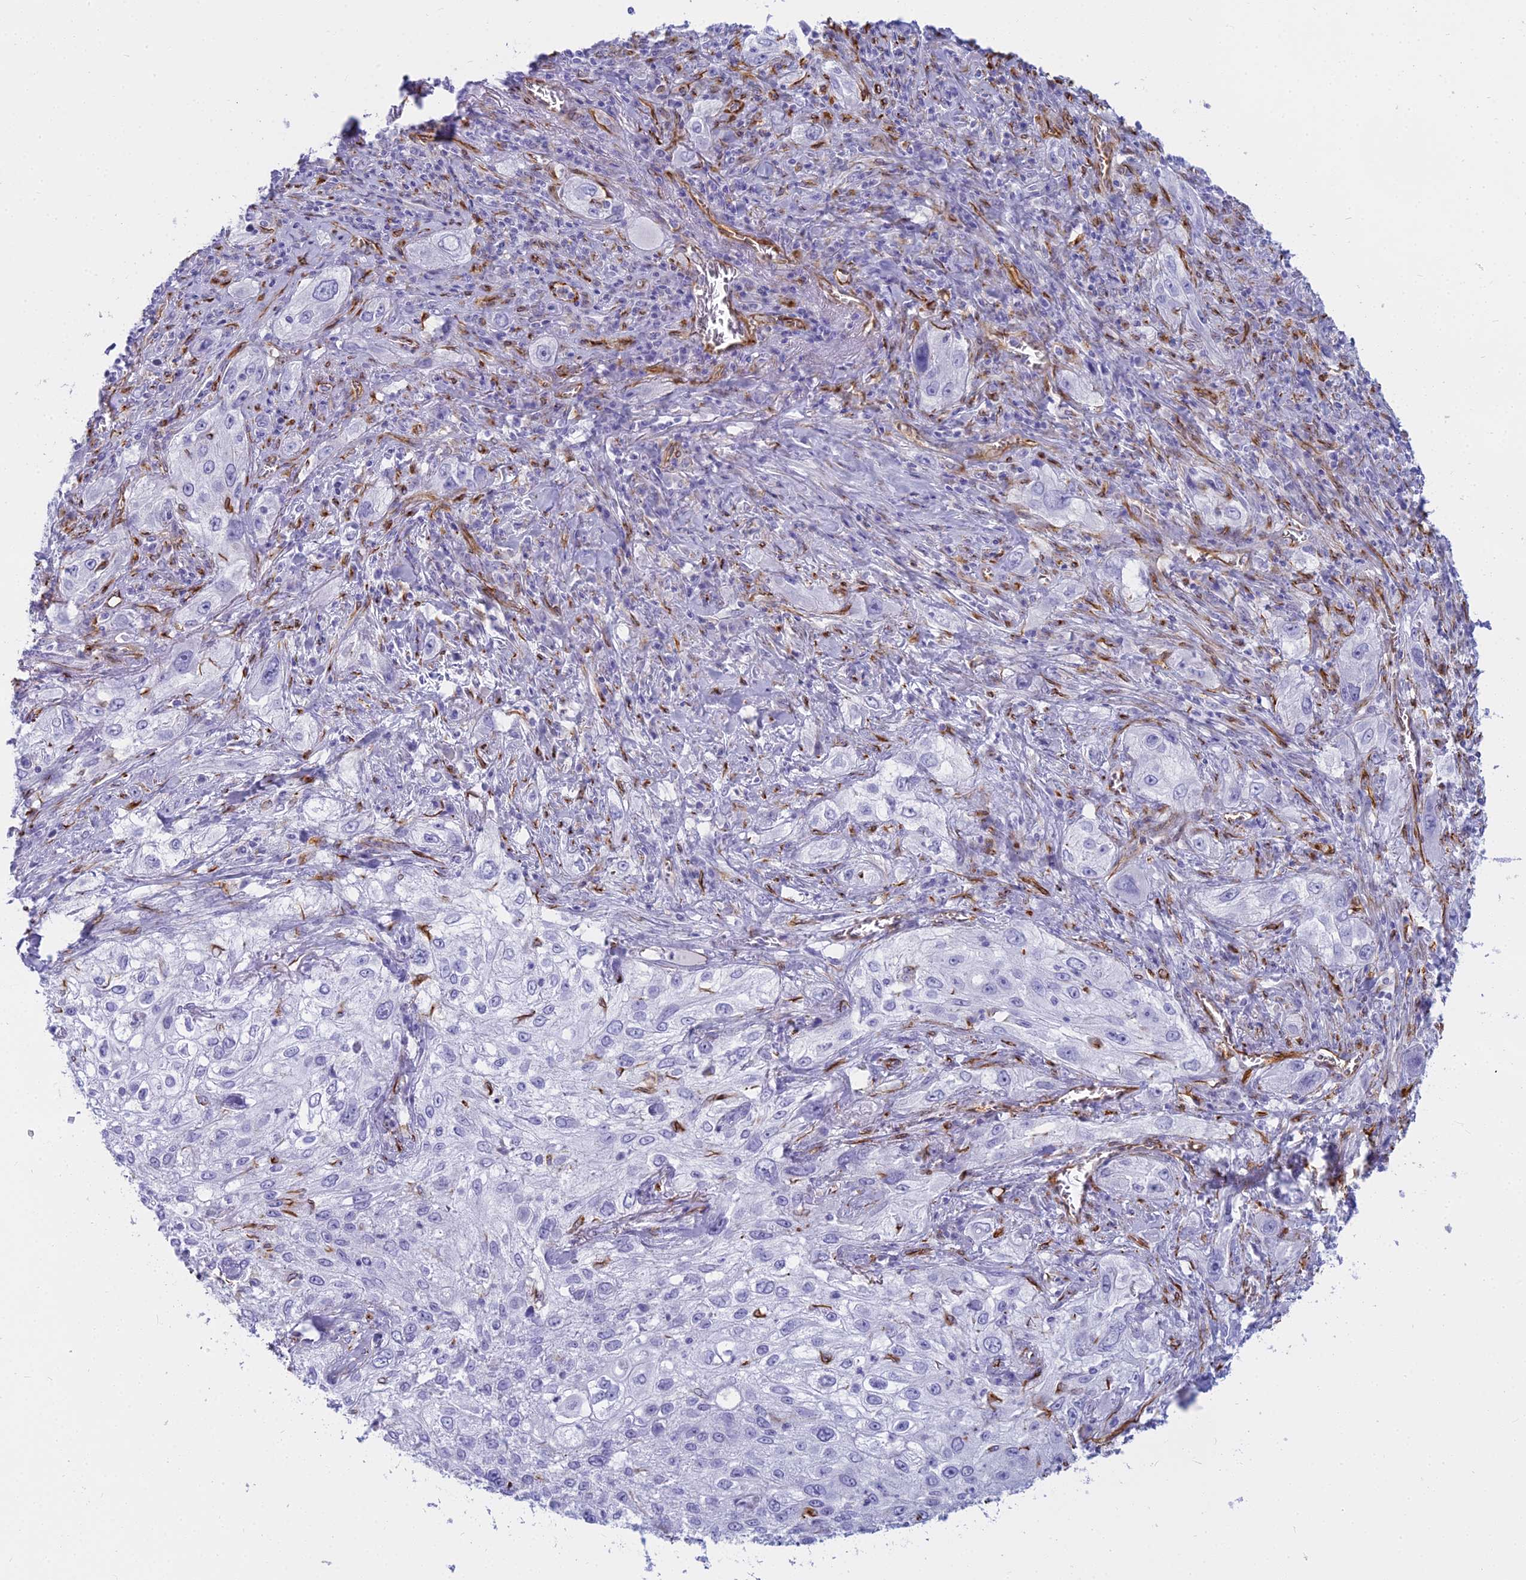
{"staining": {"intensity": "negative", "quantity": "none", "location": "none"}, "tissue": "lung cancer", "cell_type": "Tumor cells", "image_type": "cancer", "snomed": [{"axis": "morphology", "description": "Squamous cell carcinoma, NOS"}, {"axis": "topography", "description": "Lung"}], "caption": "An image of lung squamous cell carcinoma stained for a protein demonstrates no brown staining in tumor cells.", "gene": "EVI2A", "patient": {"sex": "female", "age": 69}}